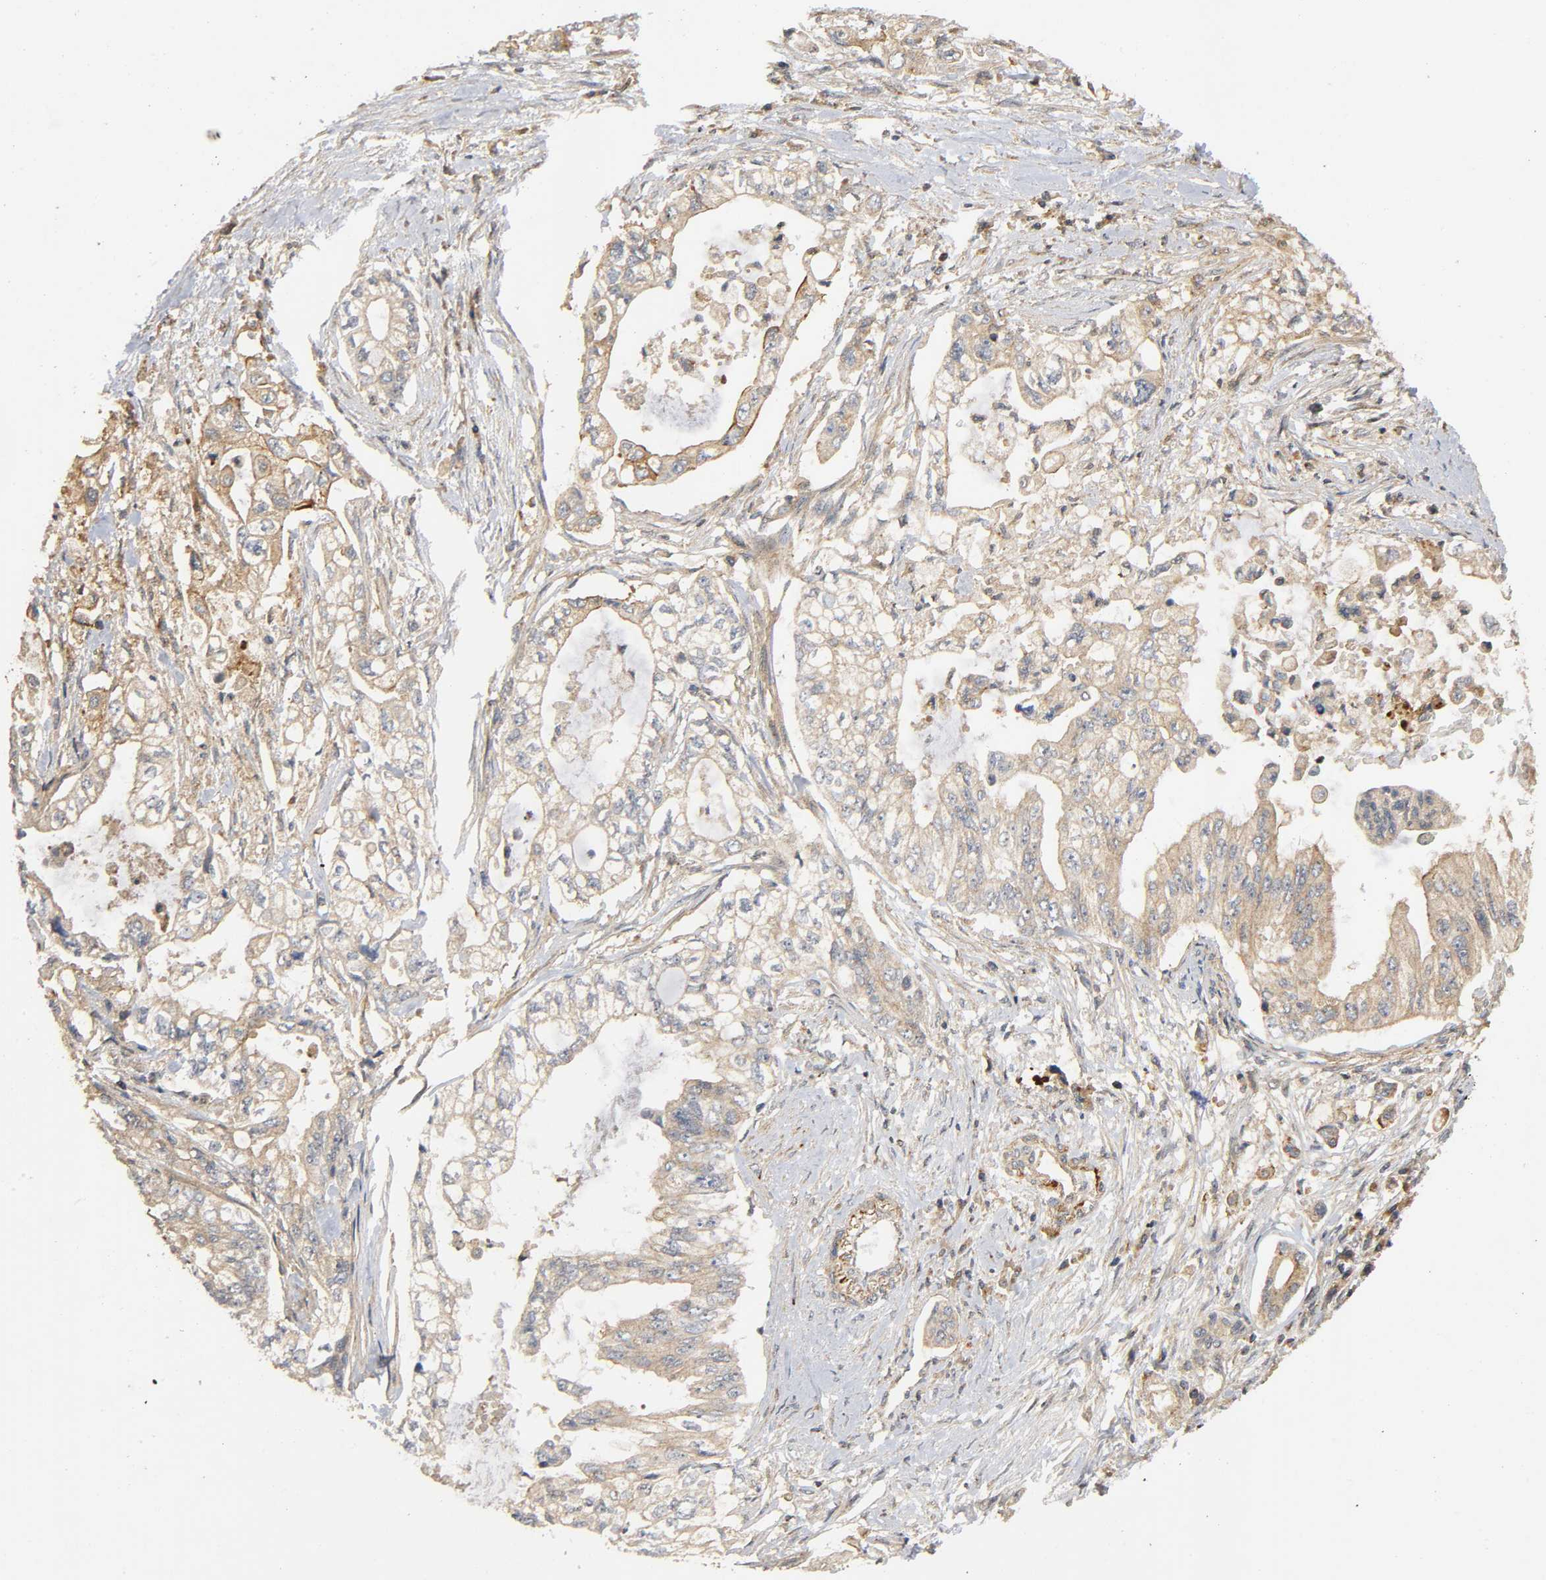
{"staining": {"intensity": "moderate", "quantity": ">75%", "location": "cytoplasmic/membranous"}, "tissue": "pancreatic cancer", "cell_type": "Tumor cells", "image_type": "cancer", "snomed": [{"axis": "morphology", "description": "Normal tissue, NOS"}, {"axis": "topography", "description": "Pancreas"}], "caption": "Protein analysis of pancreatic cancer tissue demonstrates moderate cytoplasmic/membranous expression in approximately >75% of tumor cells. Nuclei are stained in blue.", "gene": "IKBKB", "patient": {"sex": "male", "age": 42}}